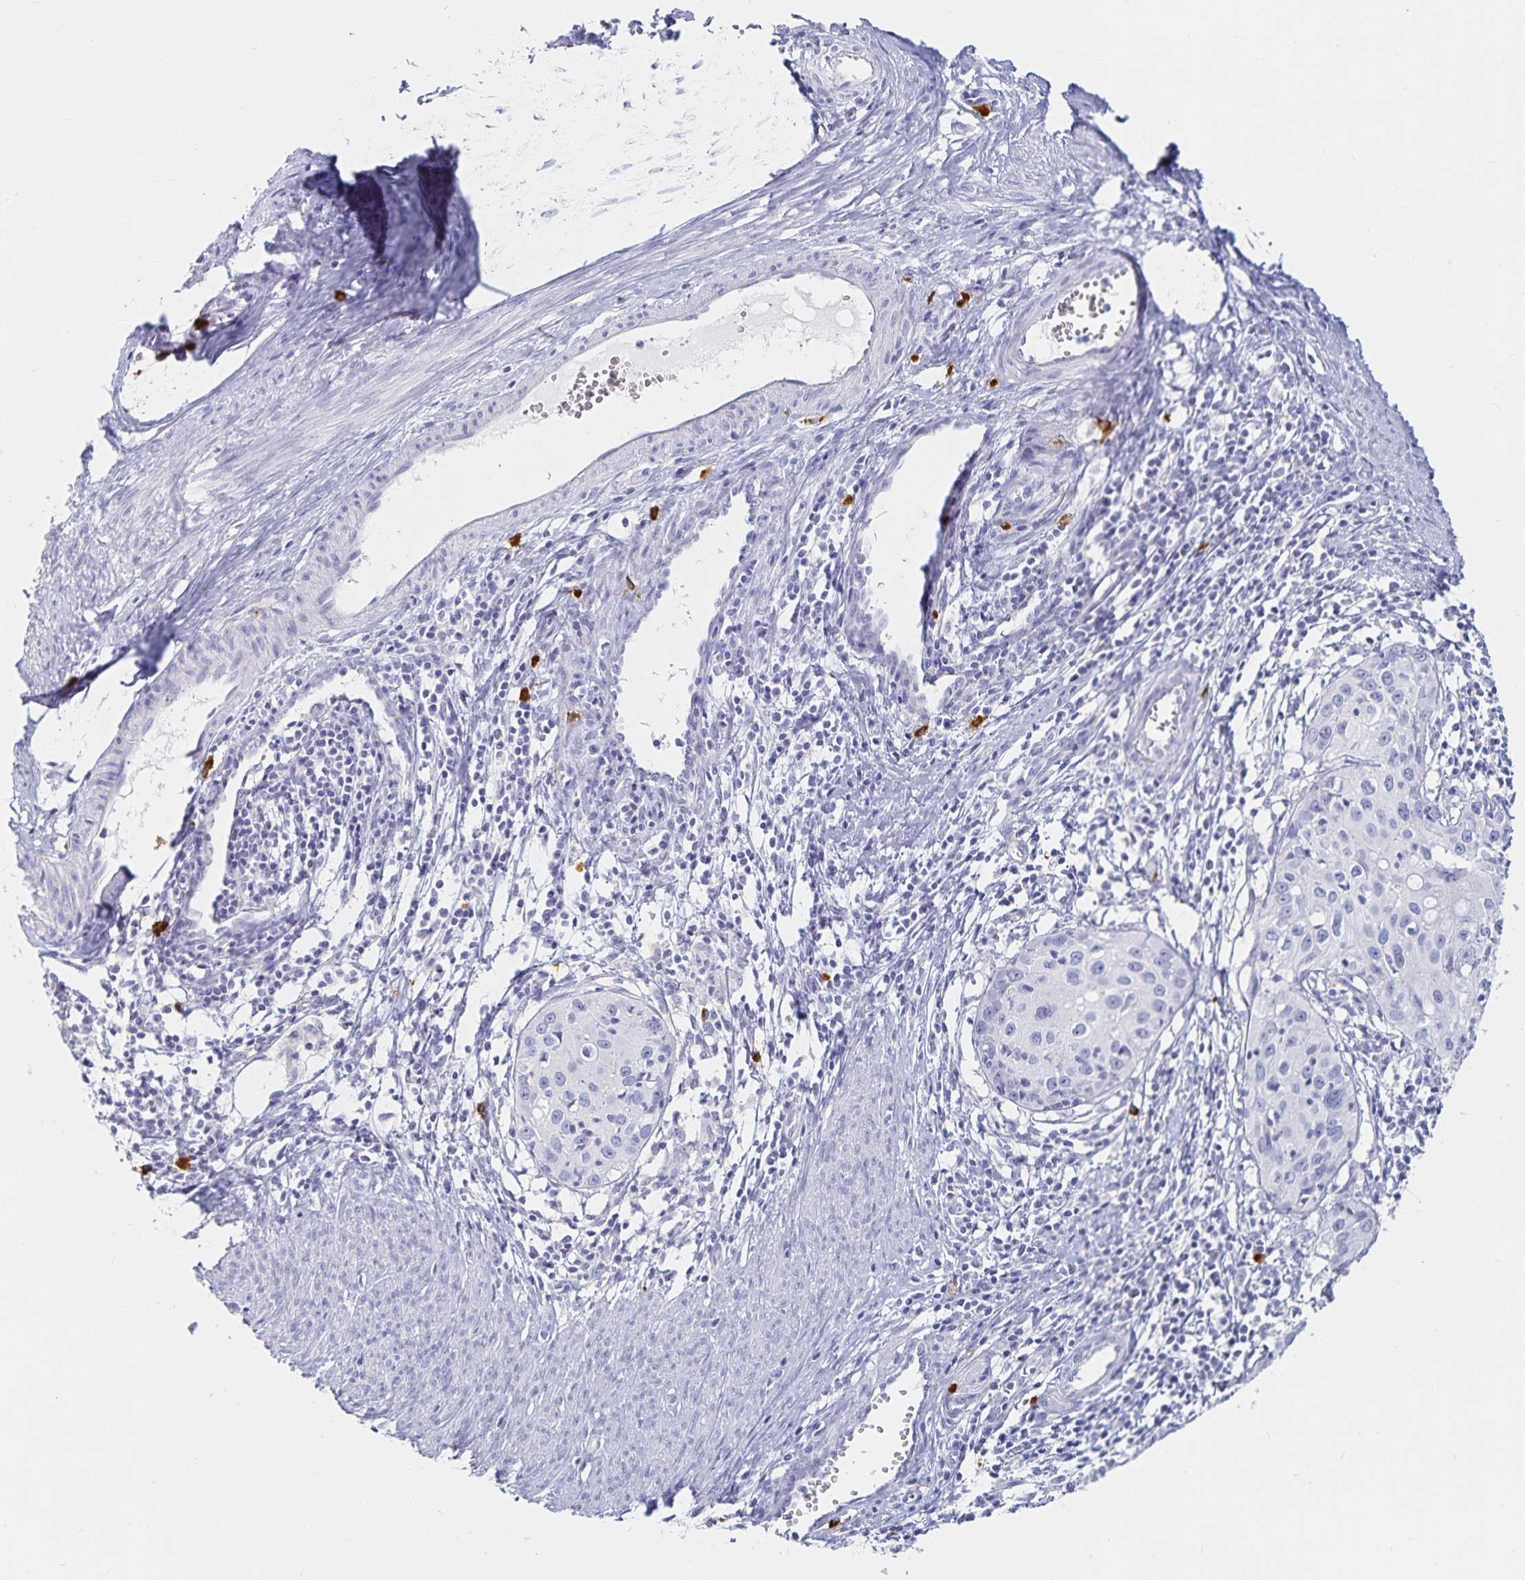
{"staining": {"intensity": "negative", "quantity": "none", "location": "none"}, "tissue": "cervical cancer", "cell_type": "Tumor cells", "image_type": "cancer", "snomed": [{"axis": "morphology", "description": "Squamous cell carcinoma, NOS"}, {"axis": "topography", "description": "Cervix"}], "caption": "Tumor cells are negative for brown protein staining in cervical cancer.", "gene": "TNIP1", "patient": {"sex": "female", "age": 40}}